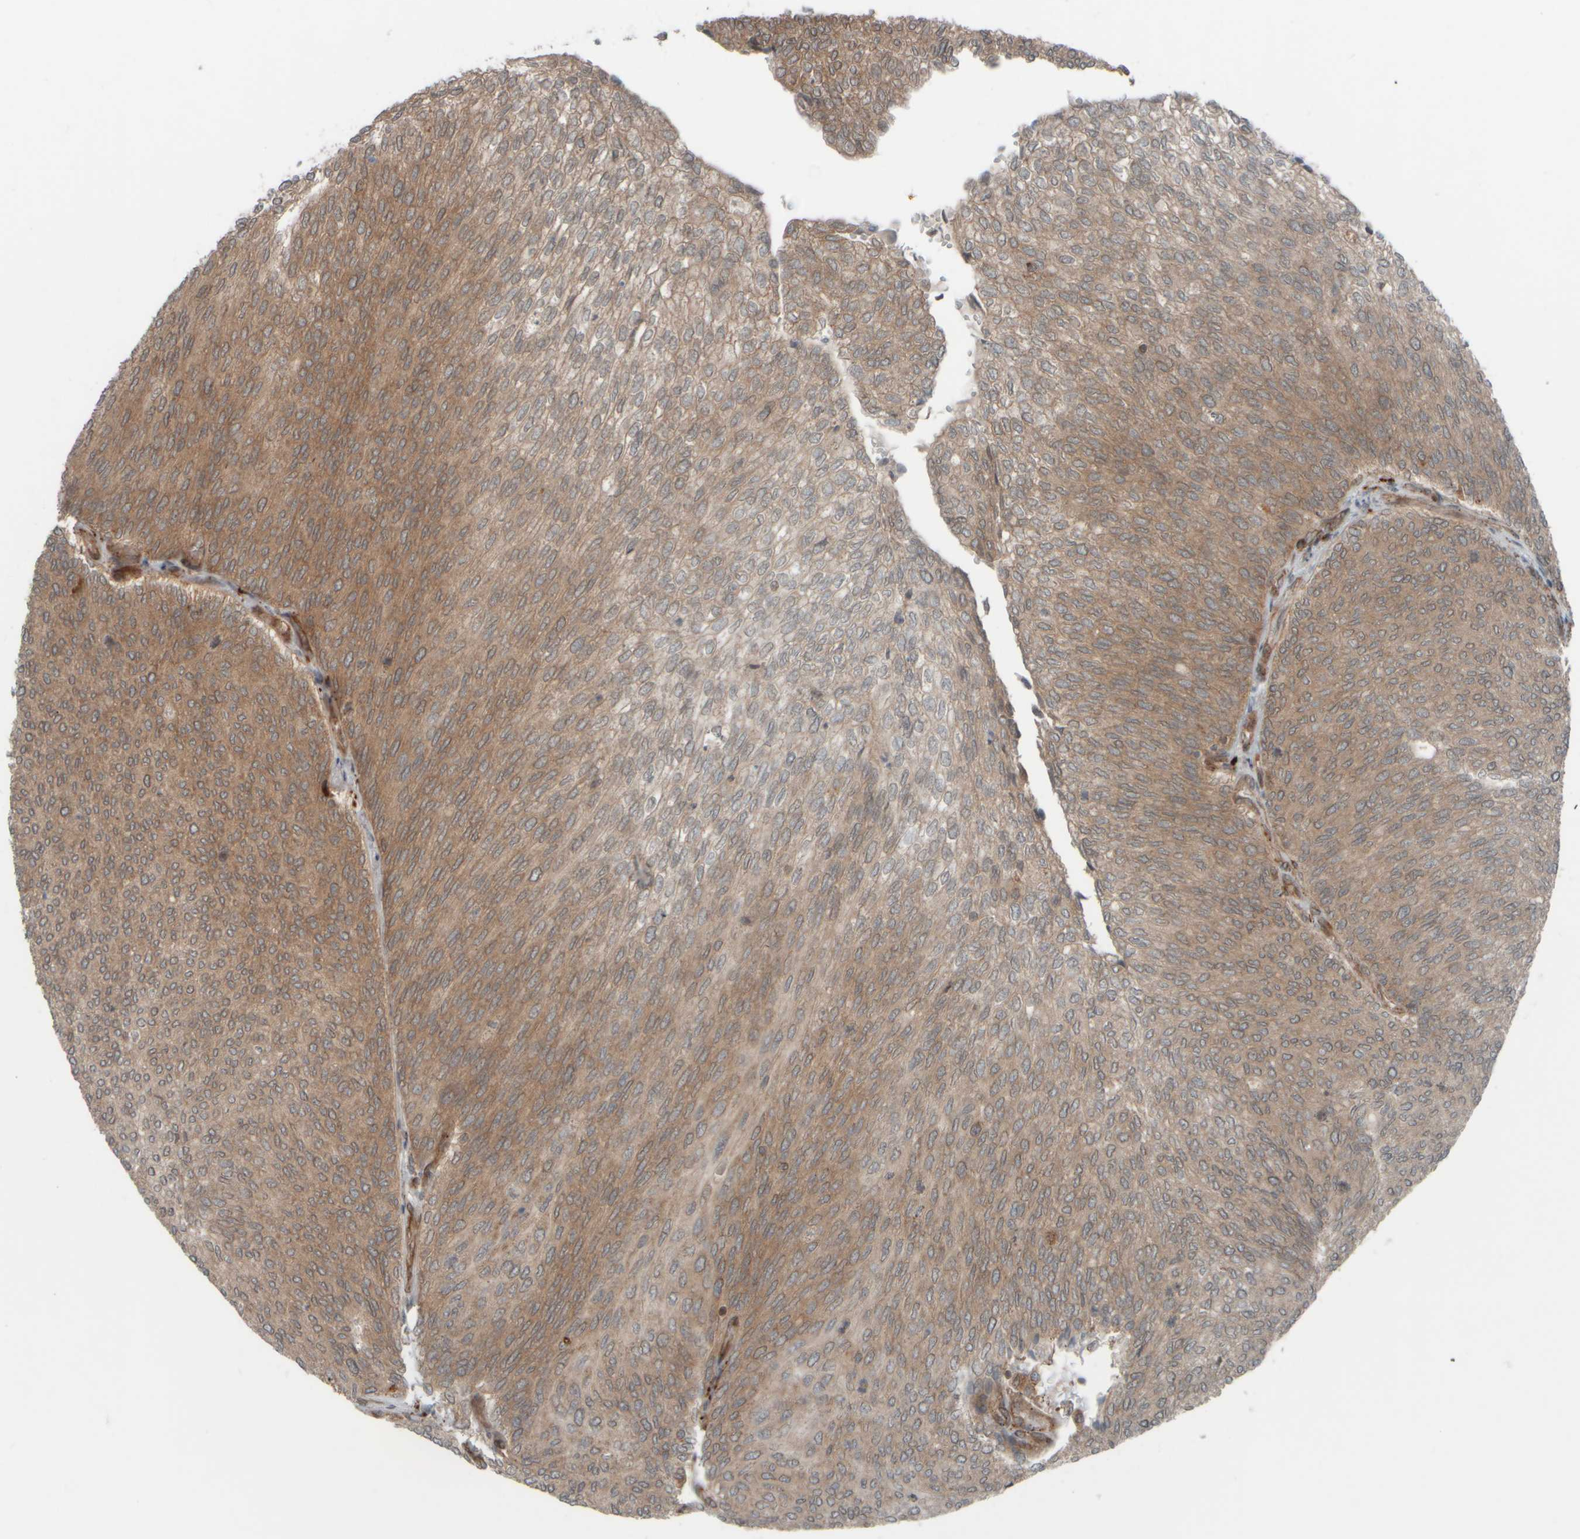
{"staining": {"intensity": "moderate", "quantity": ">75%", "location": "cytoplasmic/membranous"}, "tissue": "urothelial cancer", "cell_type": "Tumor cells", "image_type": "cancer", "snomed": [{"axis": "morphology", "description": "Urothelial carcinoma, Low grade"}, {"axis": "topography", "description": "Urinary bladder"}], "caption": "Low-grade urothelial carcinoma stained with a protein marker shows moderate staining in tumor cells.", "gene": "GIGYF1", "patient": {"sex": "female", "age": 79}}